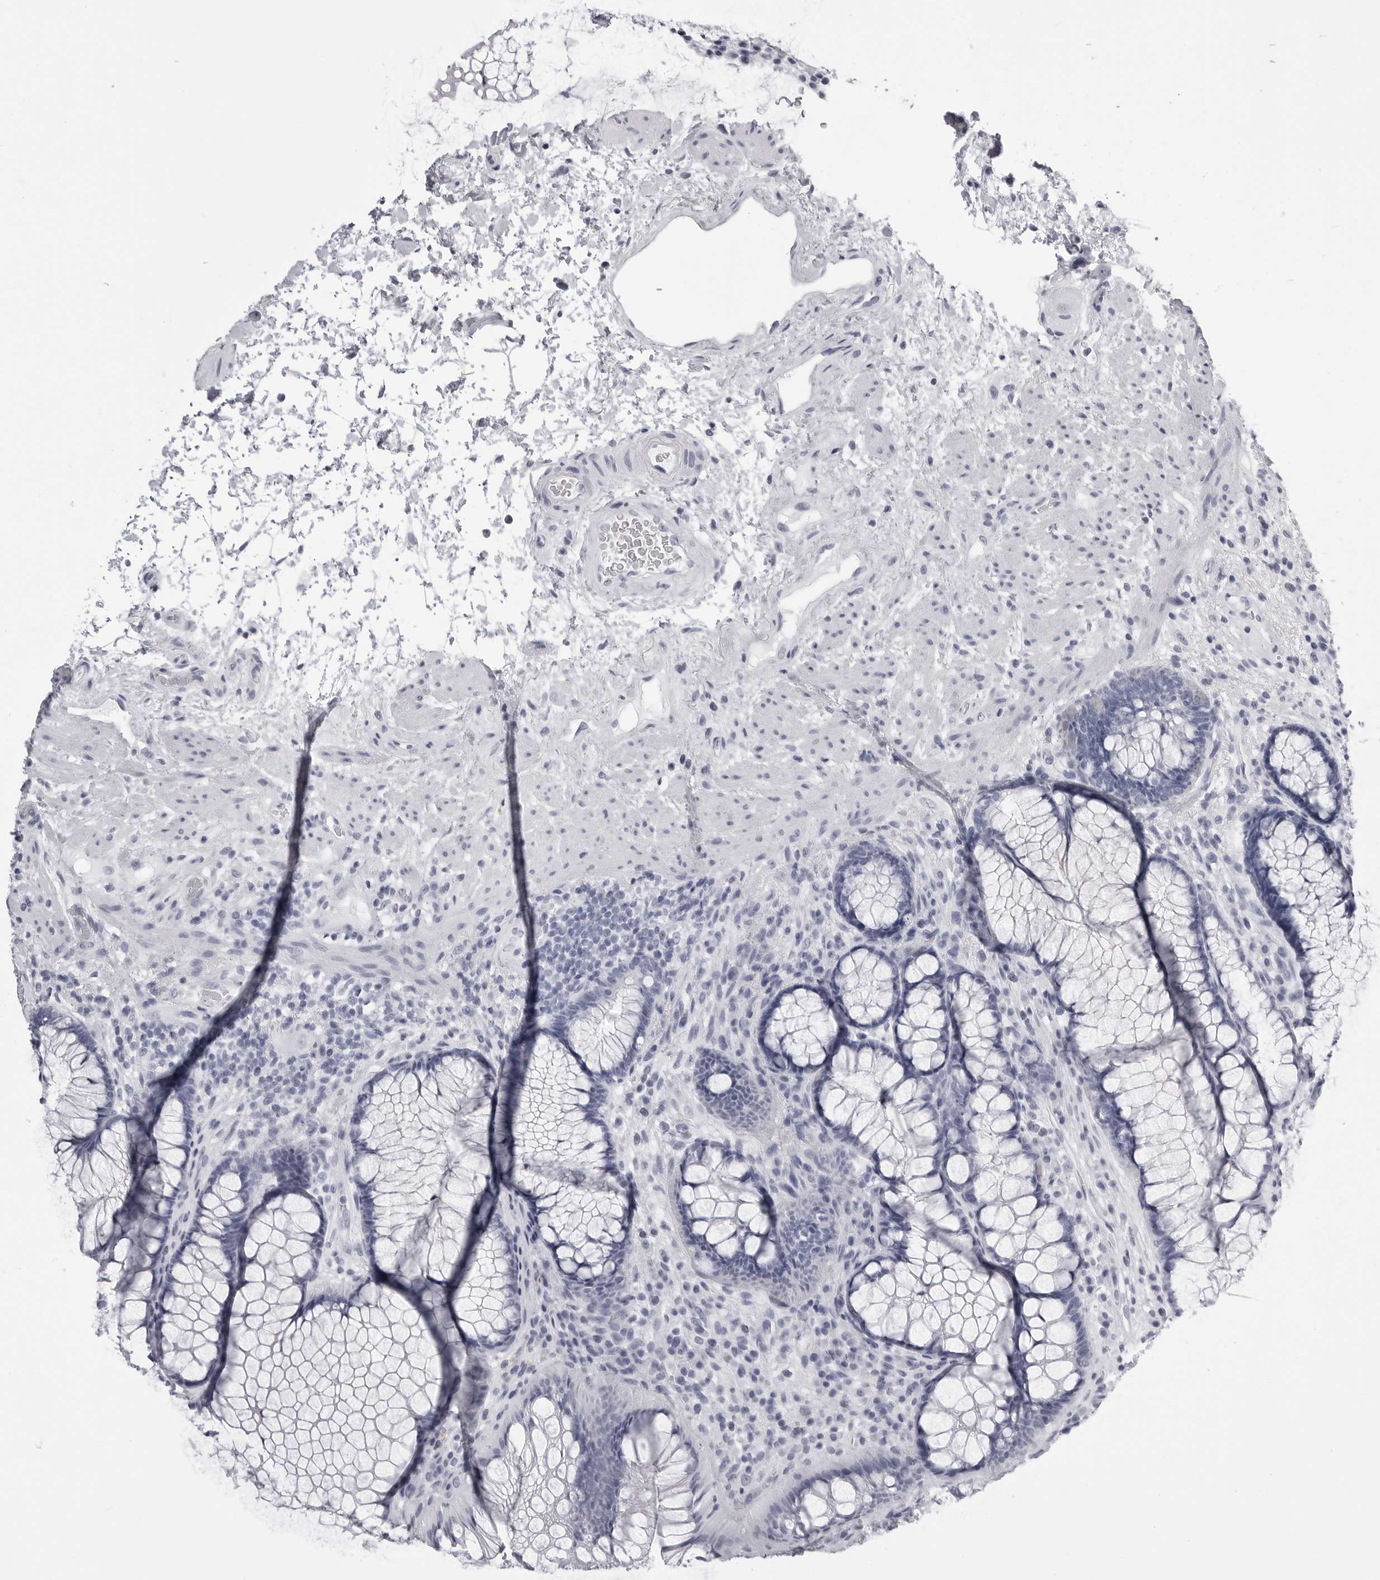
{"staining": {"intensity": "negative", "quantity": "none", "location": "none"}, "tissue": "rectum", "cell_type": "Glandular cells", "image_type": "normal", "snomed": [{"axis": "morphology", "description": "Normal tissue, NOS"}, {"axis": "topography", "description": "Rectum"}], "caption": "This is a histopathology image of immunohistochemistry (IHC) staining of normal rectum, which shows no staining in glandular cells.", "gene": "BPIFA1", "patient": {"sex": "male", "age": 51}}